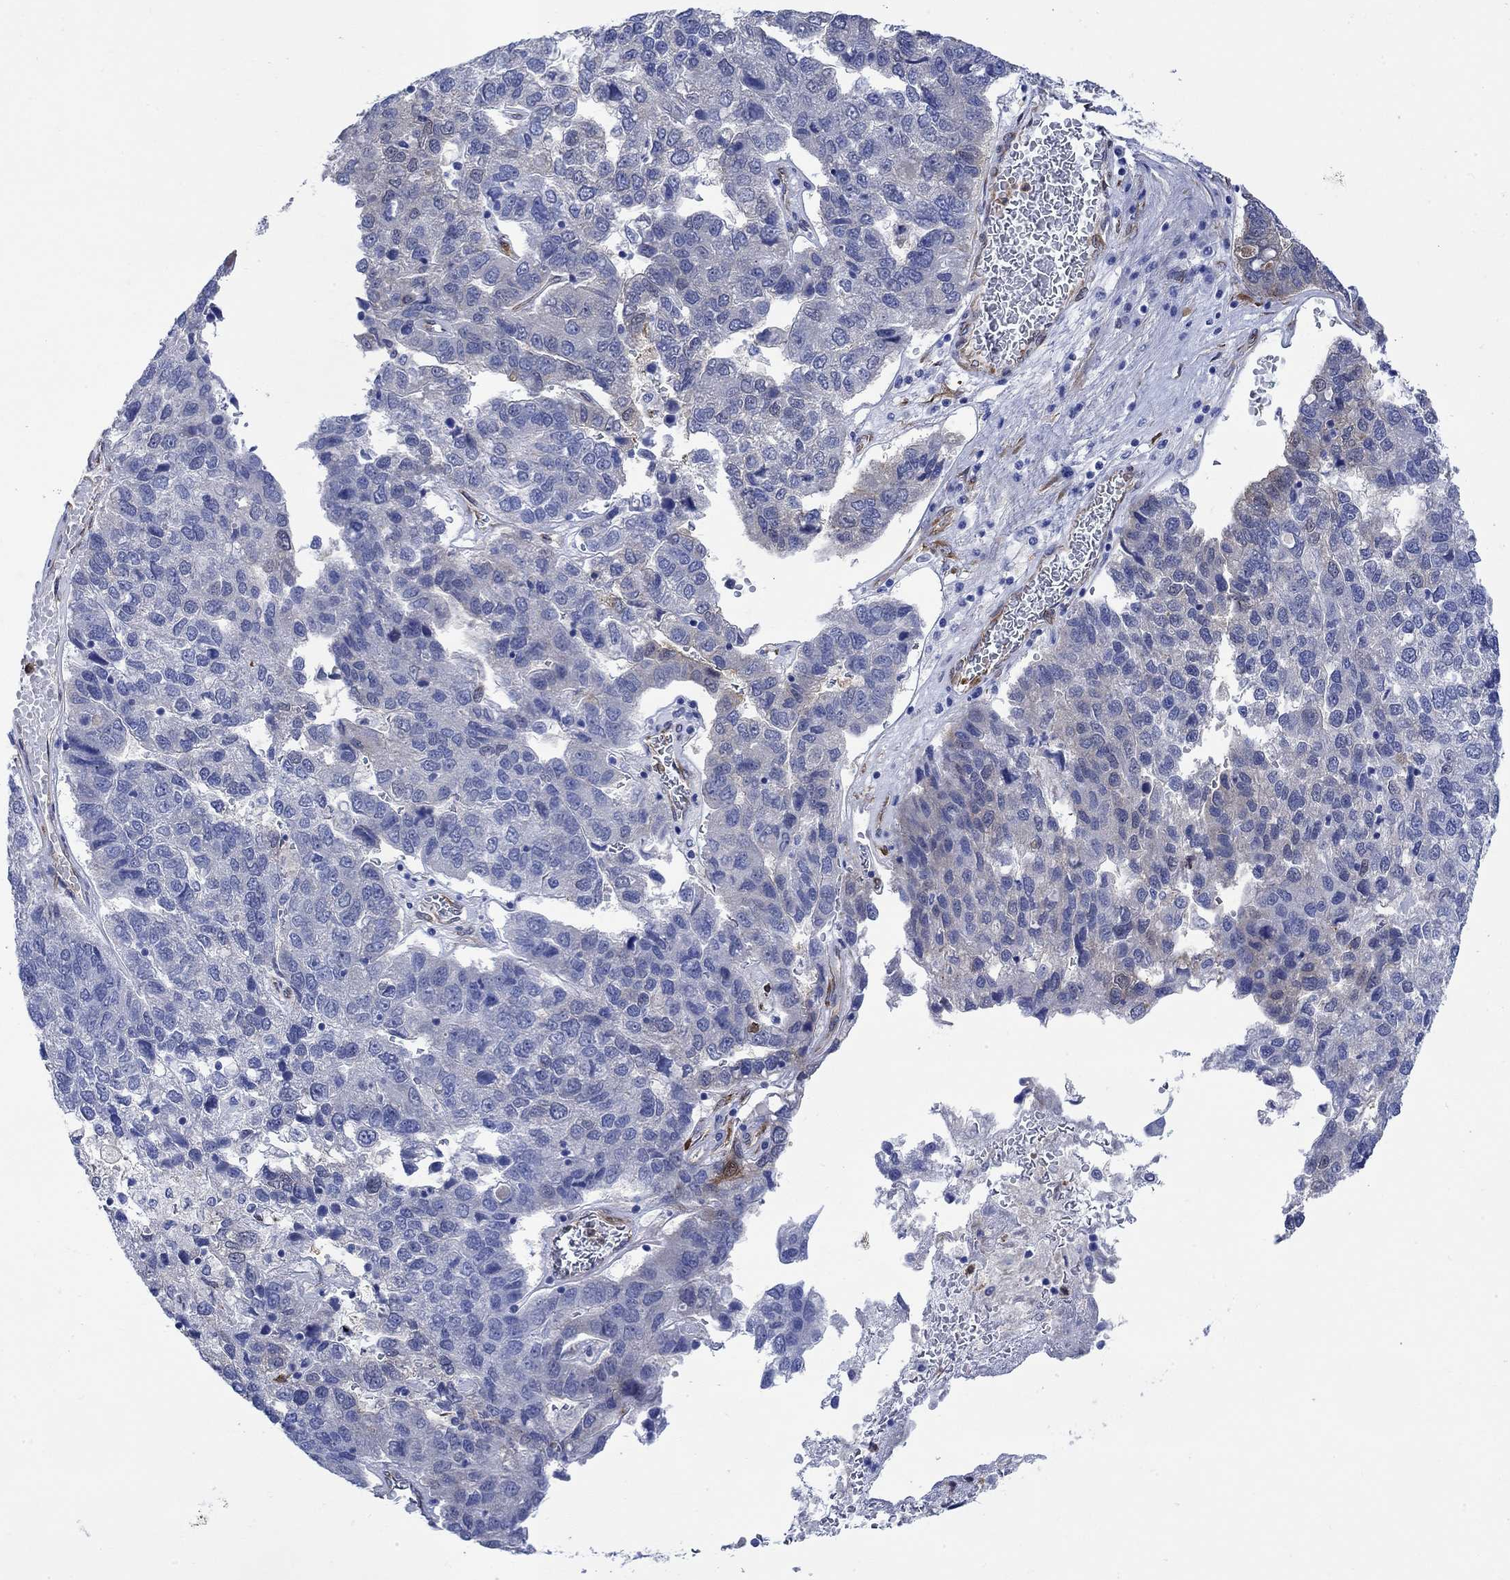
{"staining": {"intensity": "negative", "quantity": "none", "location": "none"}, "tissue": "pancreatic cancer", "cell_type": "Tumor cells", "image_type": "cancer", "snomed": [{"axis": "morphology", "description": "Adenocarcinoma, NOS"}, {"axis": "topography", "description": "Pancreas"}], "caption": "Immunohistochemical staining of human pancreatic adenocarcinoma demonstrates no significant staining in tumor cells. (Stains: DAB (3,3'-diaminobenzidine) immunohistochemistry with hematoxylin counter stain, Microscopy: brightfield microscopy at high magnification).", "gene": "TGM2", "patient": {"sex": "female", "age": 61}}